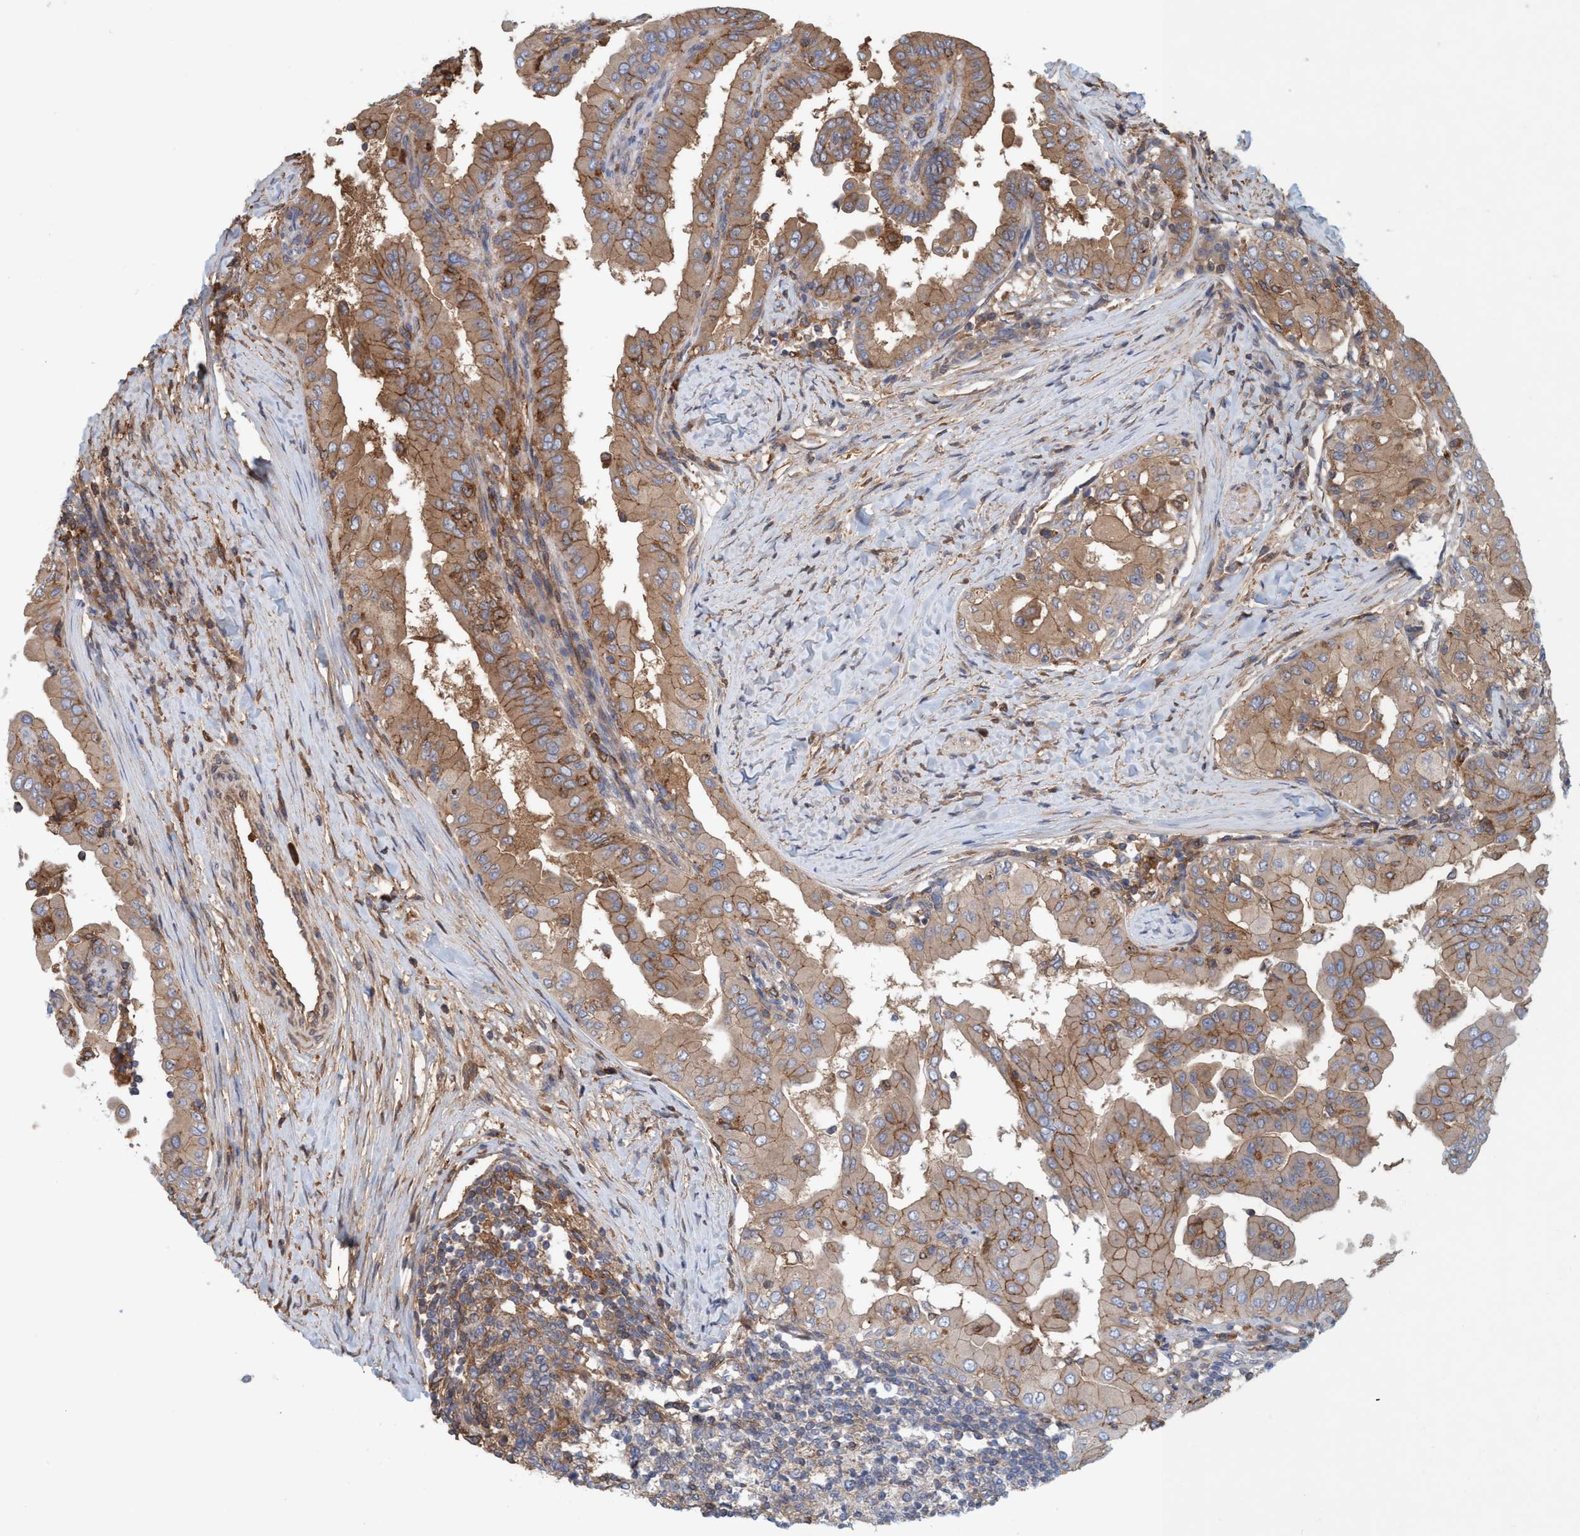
{"staining": {"intensity": "moderate", "quantity": ">75%", "location": "cytoplasmic/membranous"}, "tissue": "thyroid cancer", "cell_type": "Tumor cells", "image_type": "cancer", "snomed": [{"axis": "morphology", "description": "Papillary adenocarcinoma, NOS"}, {"axis": "topography", "description": "Thyroid gland"}], "caption": "Tumor cells reveal moderate cytoplasmic/membranous staining in approximately >75% of cells in thyroid cancer.", "gene": "SPECC1", "patient": {"sex": "male", "age": 33}}